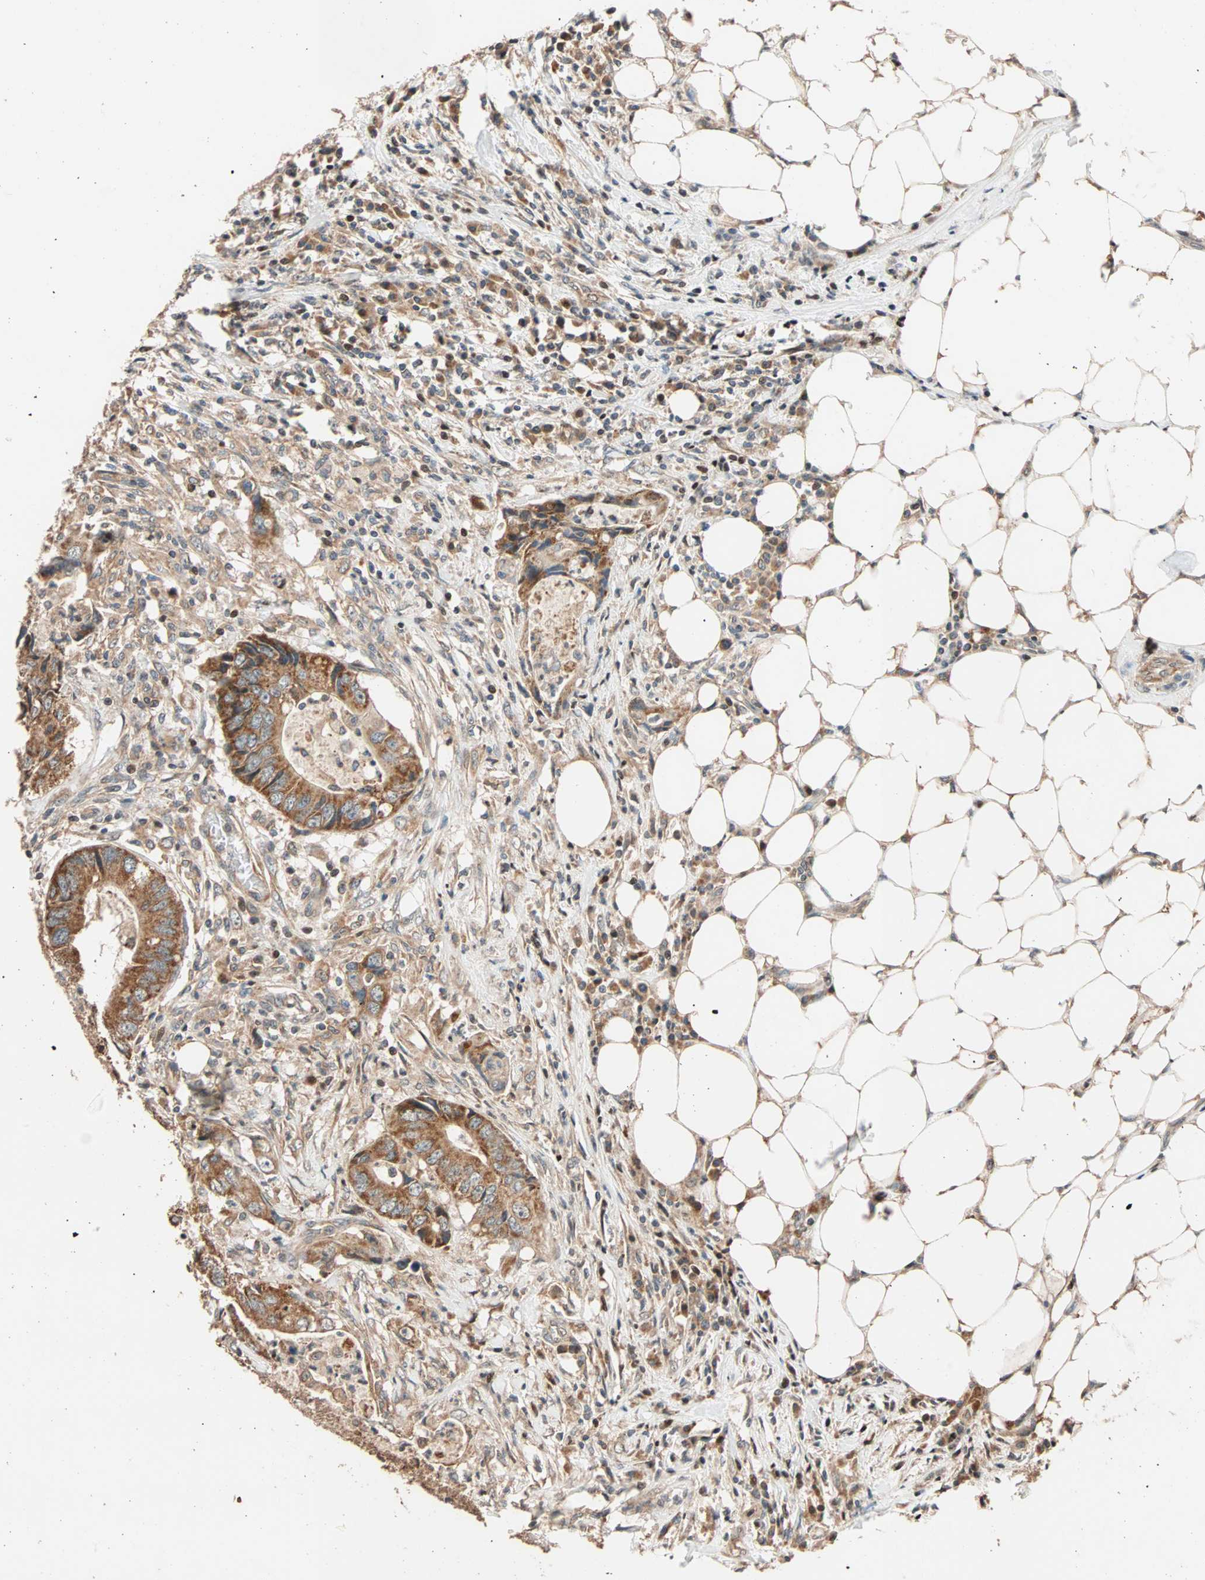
{"staining": {"intensity": "moderate", "quantity": ">75%", "location": "cytoplasmic/membranous"}, "tissue": "colorectal cancer", "cell_type": "Tumor cells", "image_type": "cancer", "snomed": [{"axis": "morphology", "description": "Adenocarcinoma, NOS"}, {"axis": "topography", "description": "Colon"}], "caption": "About >75% of tumor cells in colorectal cancer (adenocarcinoma) reveal moderate cytoplasmic/membranous protein positivity as visualized by brown immunohistochemical staining.", "gene": "HECW1", "patient": {"sex": "male", "age": 71}}